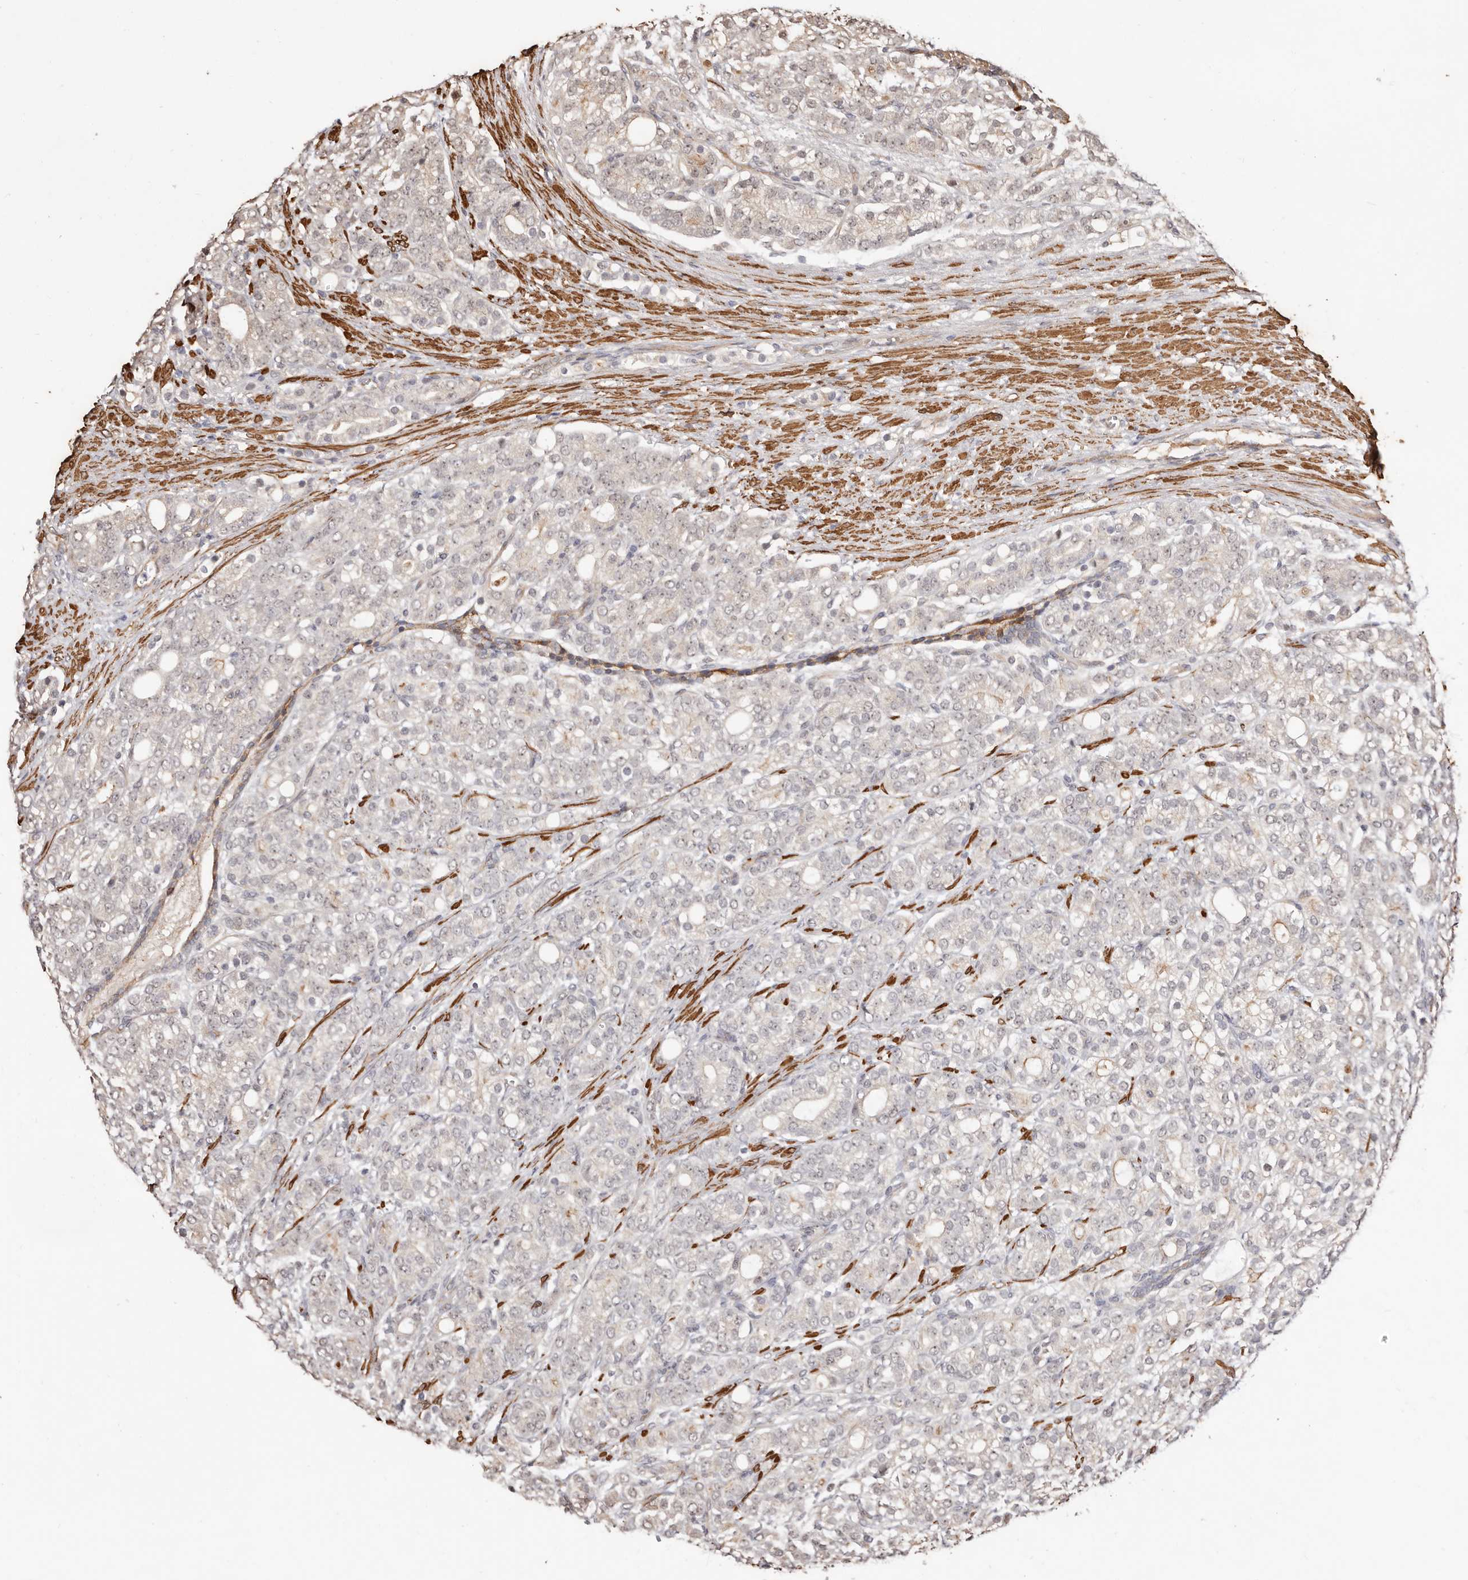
{"staining": {"intensity": "negative", "quantity": "none", "location": "none"}, "tissue": "prostate cancer", "cell_type": "Tumor cells", "image_type": "cancer", "snomed": [{"axis": "morphology", "description": "Adenocarcinoma, High grade"}, {"axis": "topography", "description": "Prostate"}], "caption": "Tumor cells are negative for brown protein staining in prostate high-grade adenocarcinoma. (Brightfield microscopy of DAB (3,3'-diaminobenzidine) immunohistochemistry (IHC) at high magnification).", "gene": "TRIP13", "patient": {"sex": "male", "age": 57}}